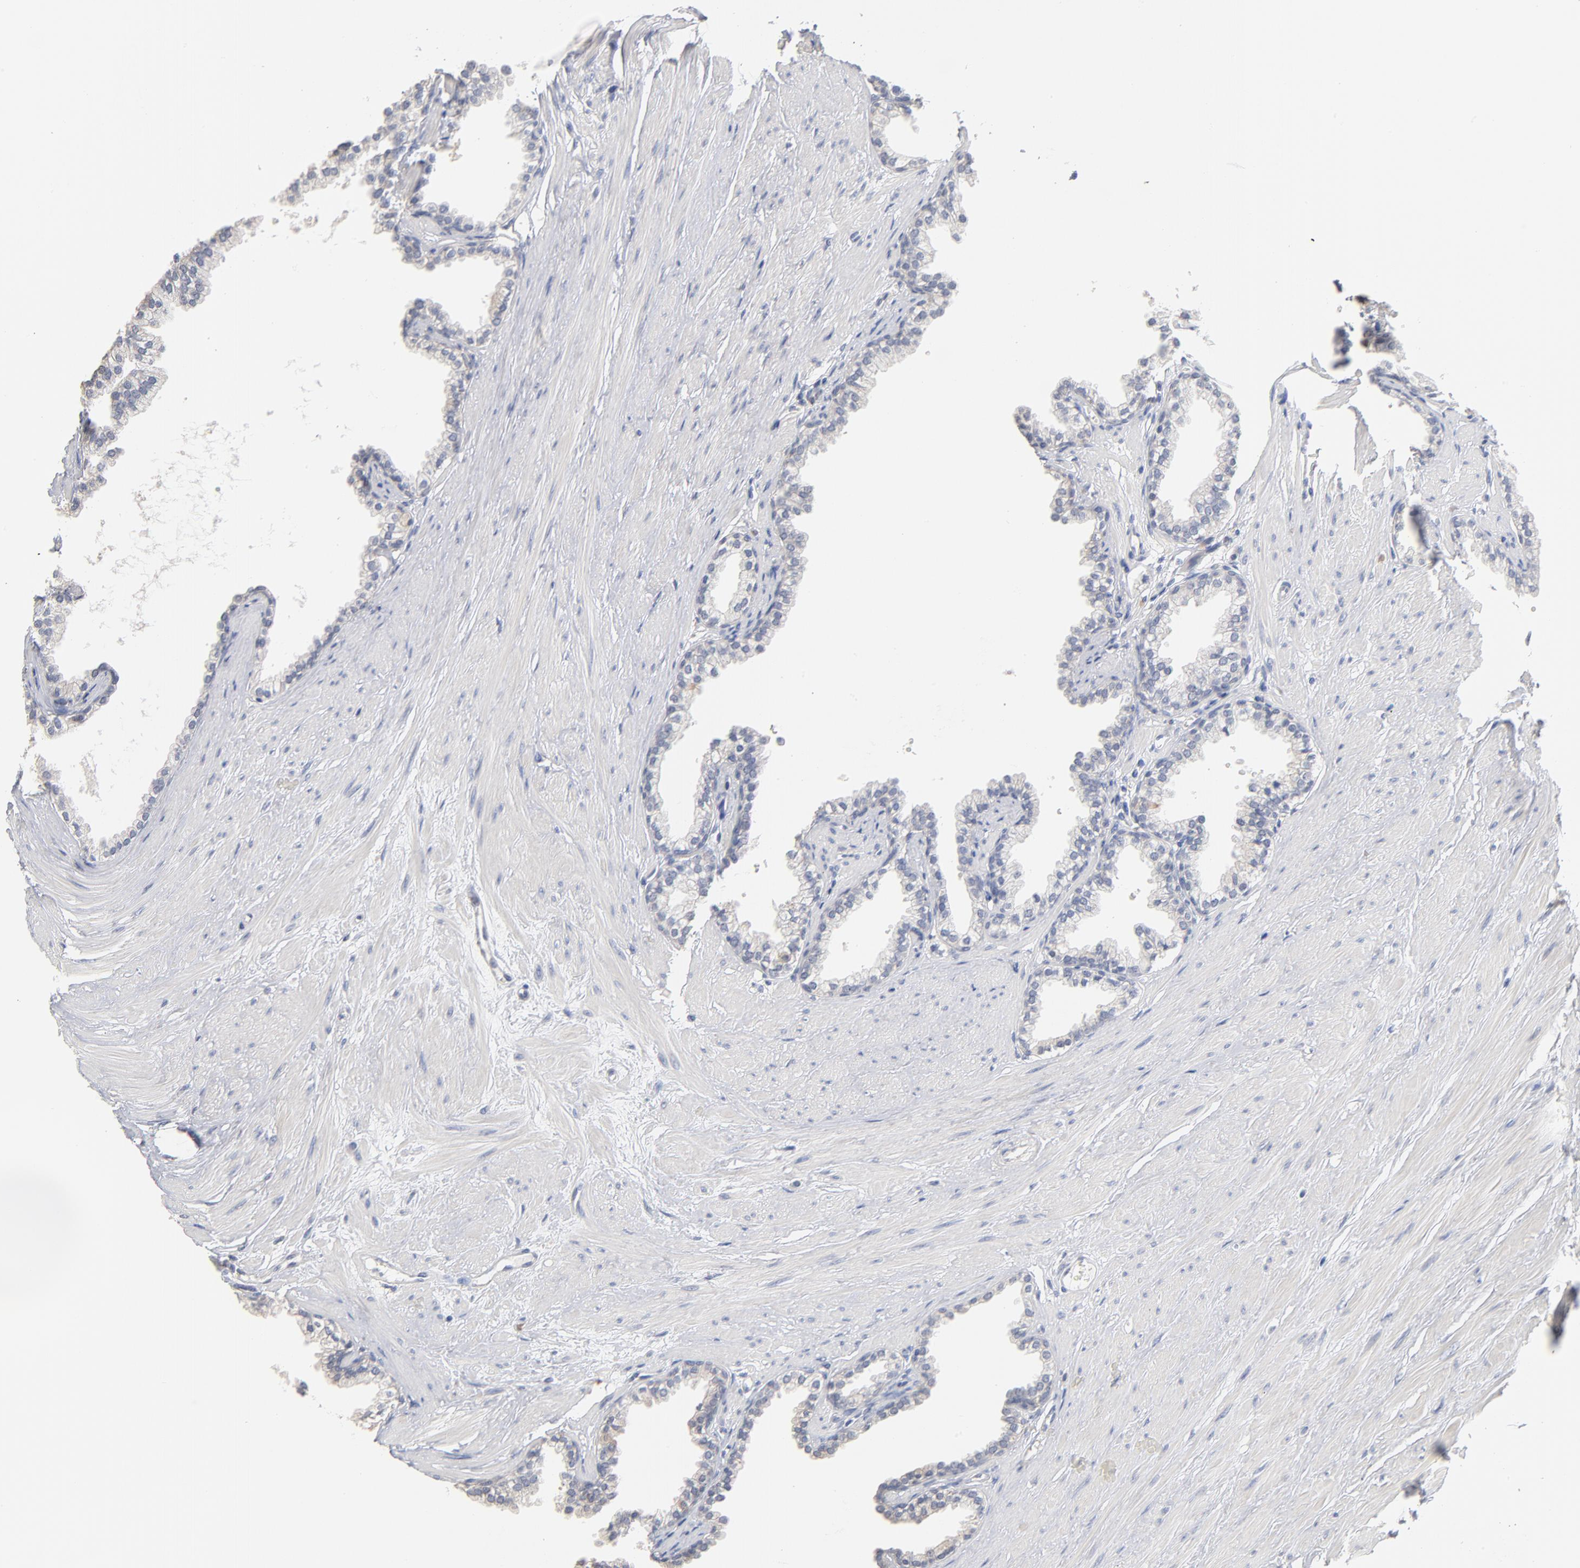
{"staining": {"intensity": "weak", "quantity": "<25%", "location": "cytoplasmic/membranous"}, "tissue": "prostate", "cell_type": "Glandular cells", "image_type": "normal", "snomed": [{"axis": "morphology", "description": "Normal tissue, NOS"}, {"axis": "topography", "description": "Prostate"}], "caption": "This is an immunohistochemistry (IHC) photomicrograph of benign human prostate. There is no positivity in glandular cells.", "gene": "DNAL4", "patient": {"sex": "male", "age": 64}}